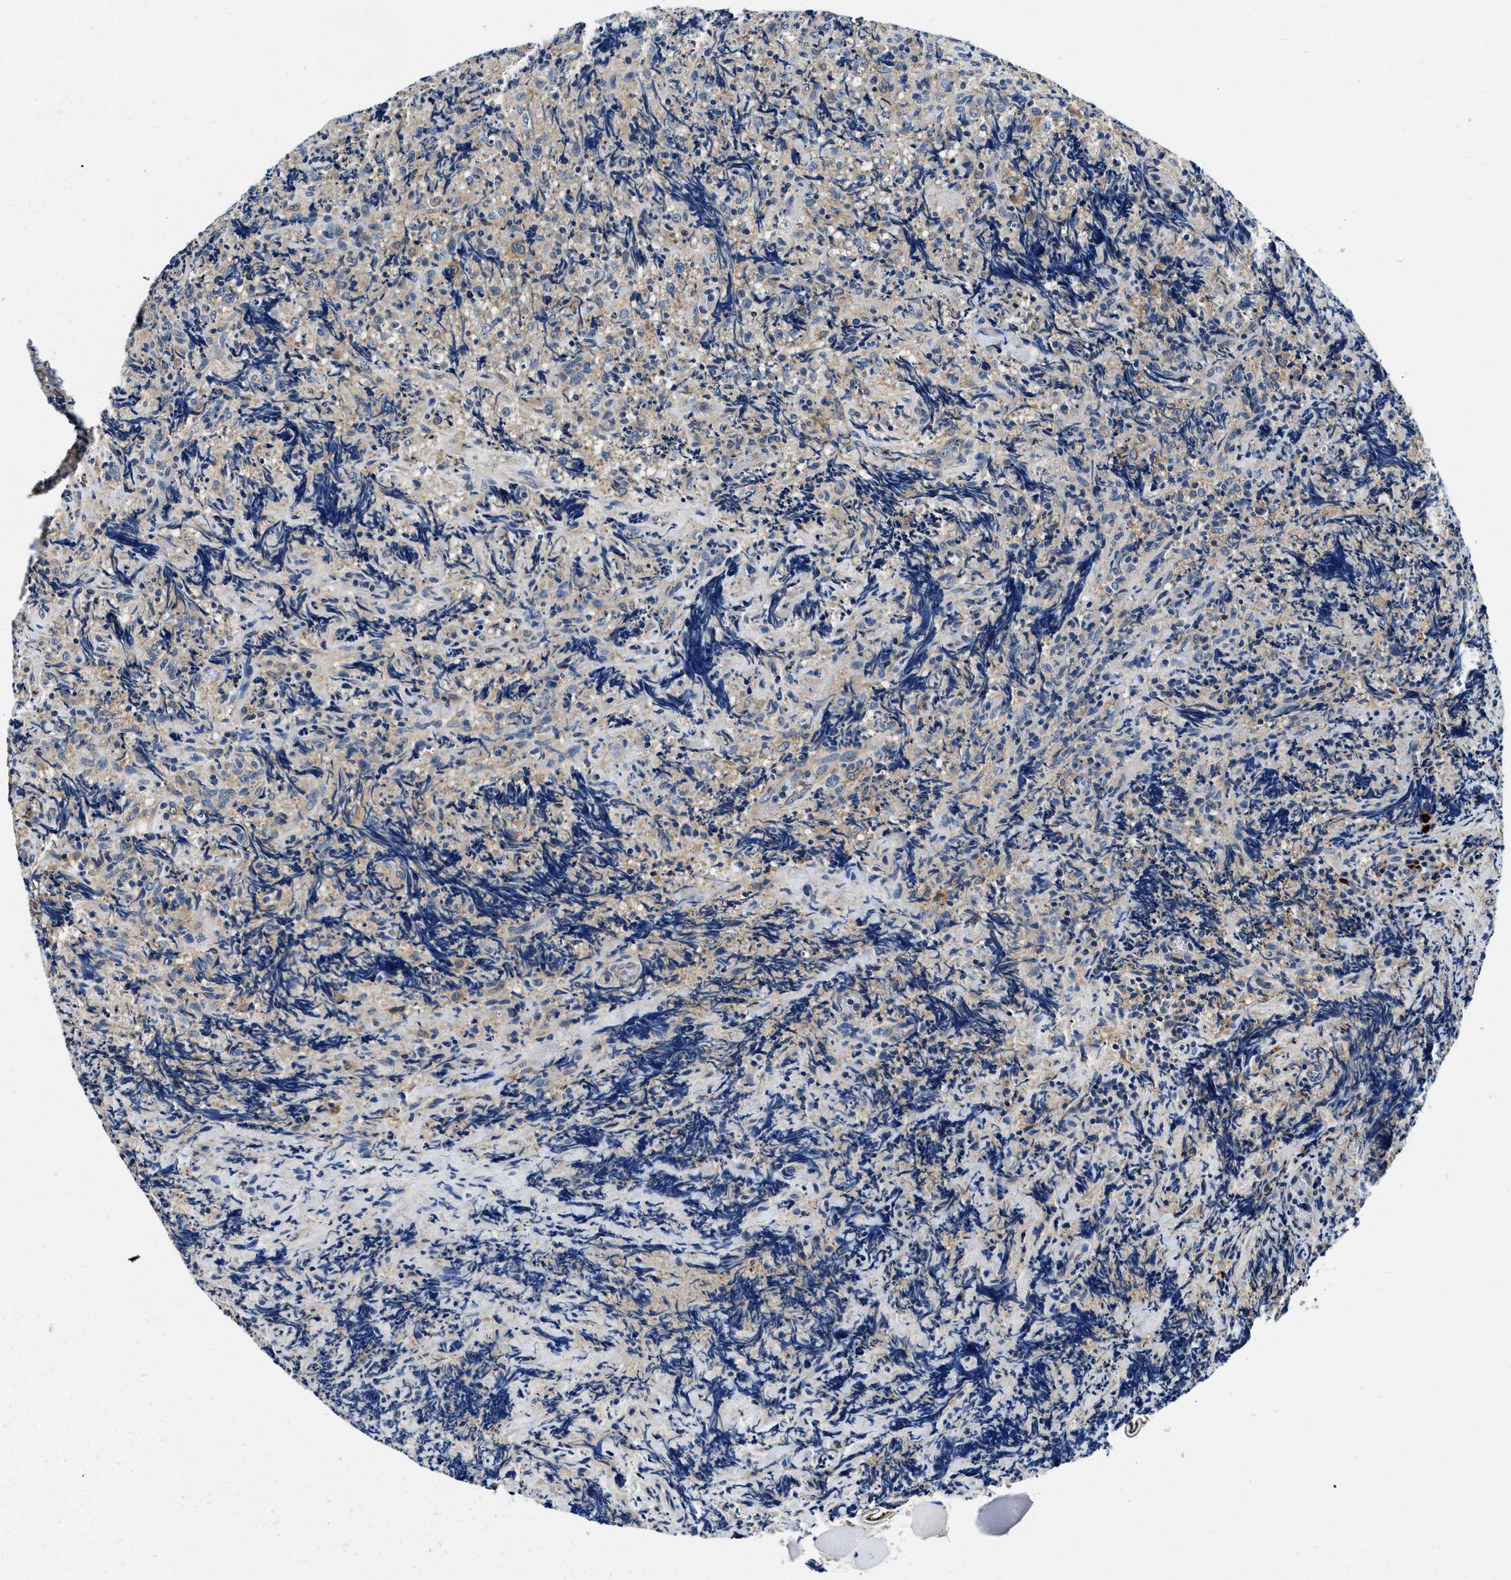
{"staining": {"intensity": "weak", "quantity": "25%-75%", "location": "cytoplasmic/membranous"}, "tissue": "lymphoma", "cell_type": "Tumor cells", "image_type": "cancer", "snomed": [{"axis": "morphology", "description": "Malignant lymphoma, non-Hodgkin's type, High grade"}, {"axis": "topography", "description": "Tonsil"}], "caption": "Tumor cells display low levels of weak cytoplasmic/membranous staining in about 25%-75% of cells in lymphoma. The staining was performed using DAB (3,3'-diaminobenzidine) to visualize the protein expression in brown, while the nuclei were stained in blue with hematoxylin (Magnification: 20x).", "gene": "ZFAND3", "patient": {"sex": "female", "age": 36}}